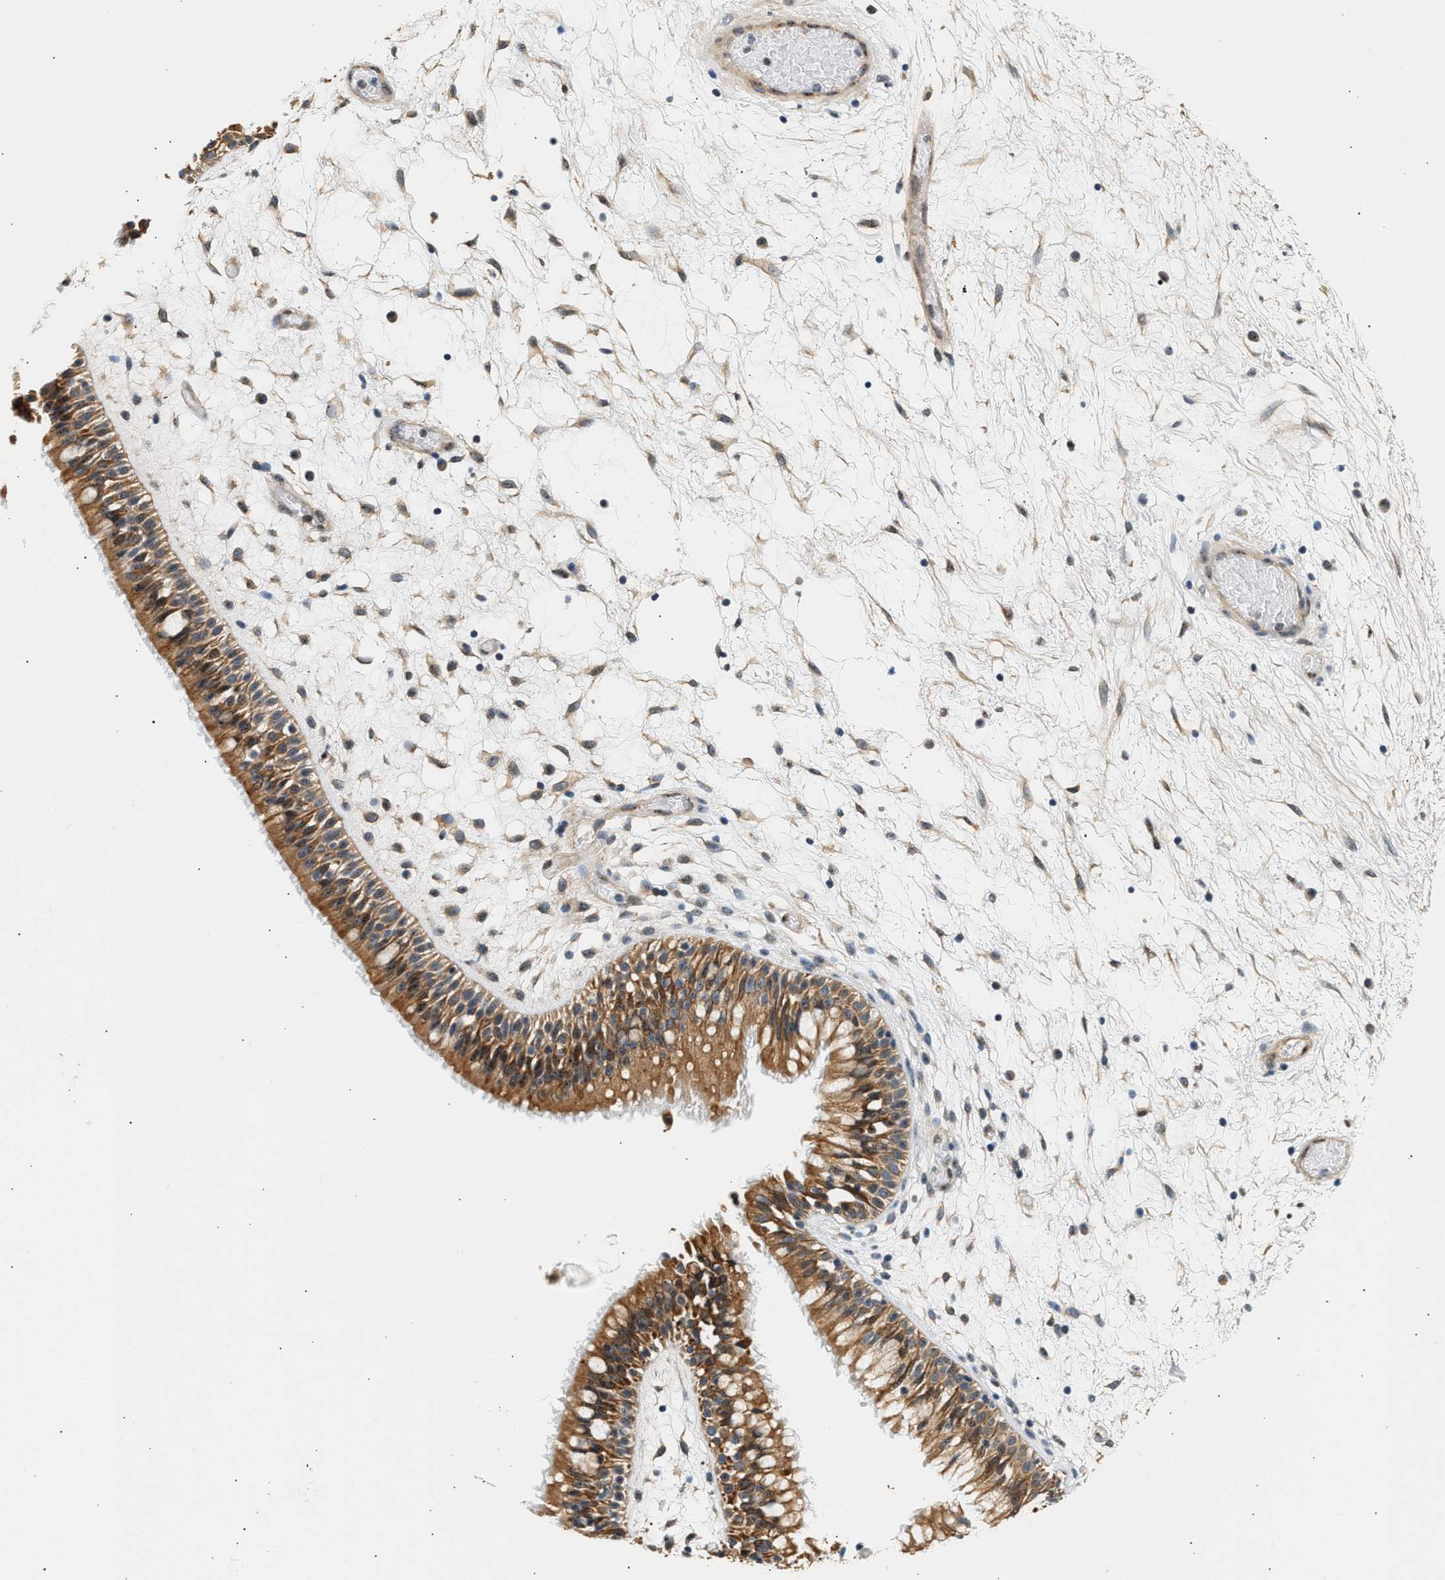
{"staining": {"intensity": "strong", "quantity": ">75%", "location": "cytoplasmic/membranous"}, "tissue": "nasopharynx", "cell_type": "Respiratory epithelial cells", "image_type": "normal", "snomed": [{"axis": "morphology", "description": "Normal tissue, NOS"}, {"axis": "morphology", "description": "Inflammation, NOS"}, {"axis": "topography", "description": "Nasopharynx"}], "caption": "High-magnification brightfield microscopy of benign nasopharynx stained with DAB (3,3'-diaminobenzidine) (brown) and counterstained with hematoxylin (blue). respiratory epithelial cells exhibit strong cytoplasmic/membranous positivity is present in about>75% of cells. The staining is performed using DAB (3,3'-diaminobenzidine) brown chromogen to label protein expression. The nuclei are counter-stained blue using hematoxylin.", "gene": "WDR31", "patient": {"sex": "male", "age": 48}}